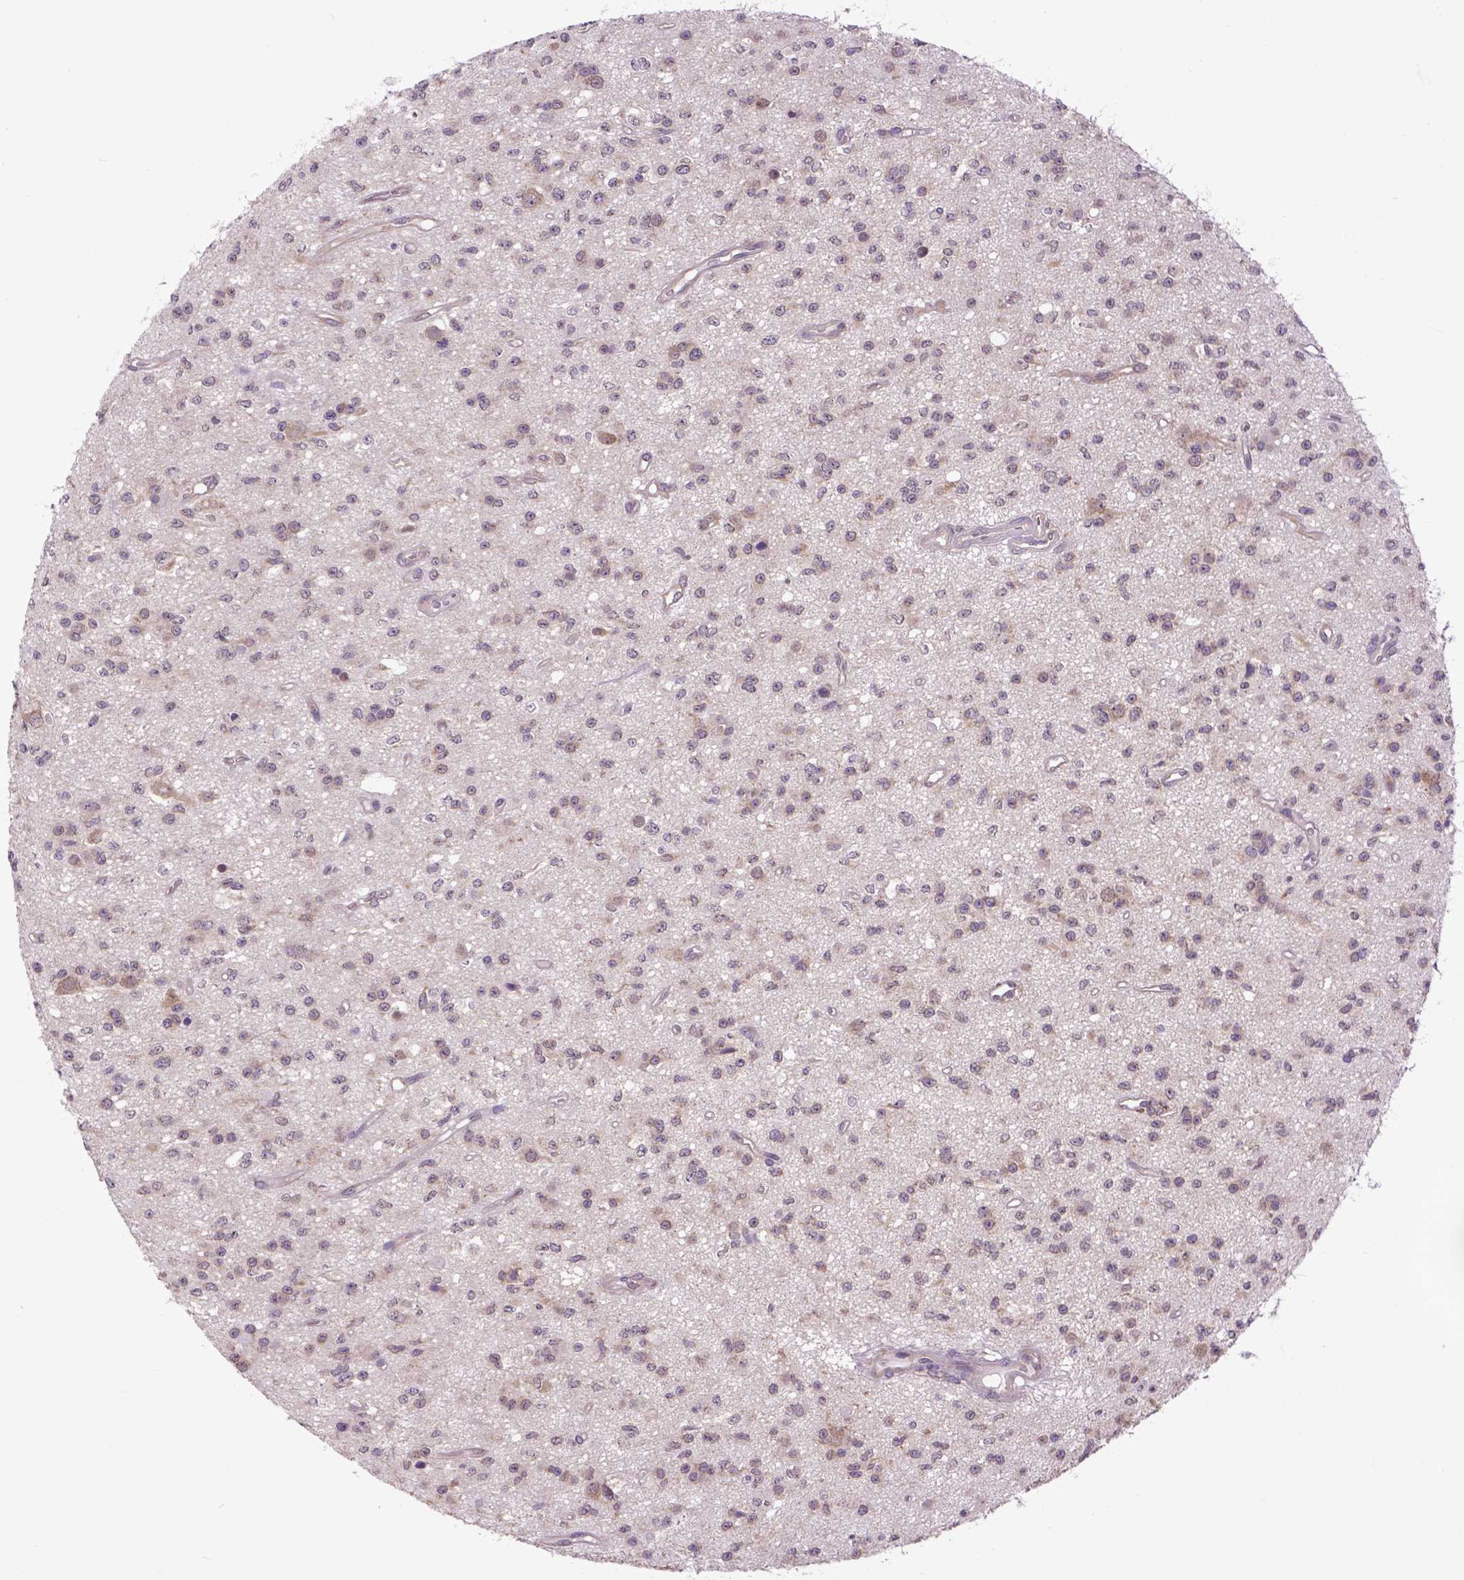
{"staining": {"intensity": "weak", "quantity": "25%-75%", "location": "cytoplasmic/membranous"}, "tissue": "glioma", "cell_type": "Tumor cells", "image_type": "cancer", "snomed": [{"axis": "morphology", "description": "Glioma, malignant, Low grade"}, {"axis": "topography", "description": "Brain"}], "caption": "Protein staining displays weak cytoplasmic/membranous positivity in about 25%-75% of tumor cells in malignant glioma (low-grade).", "gene": "ARL1", "patient": {"sex": "female", "age": 45}}